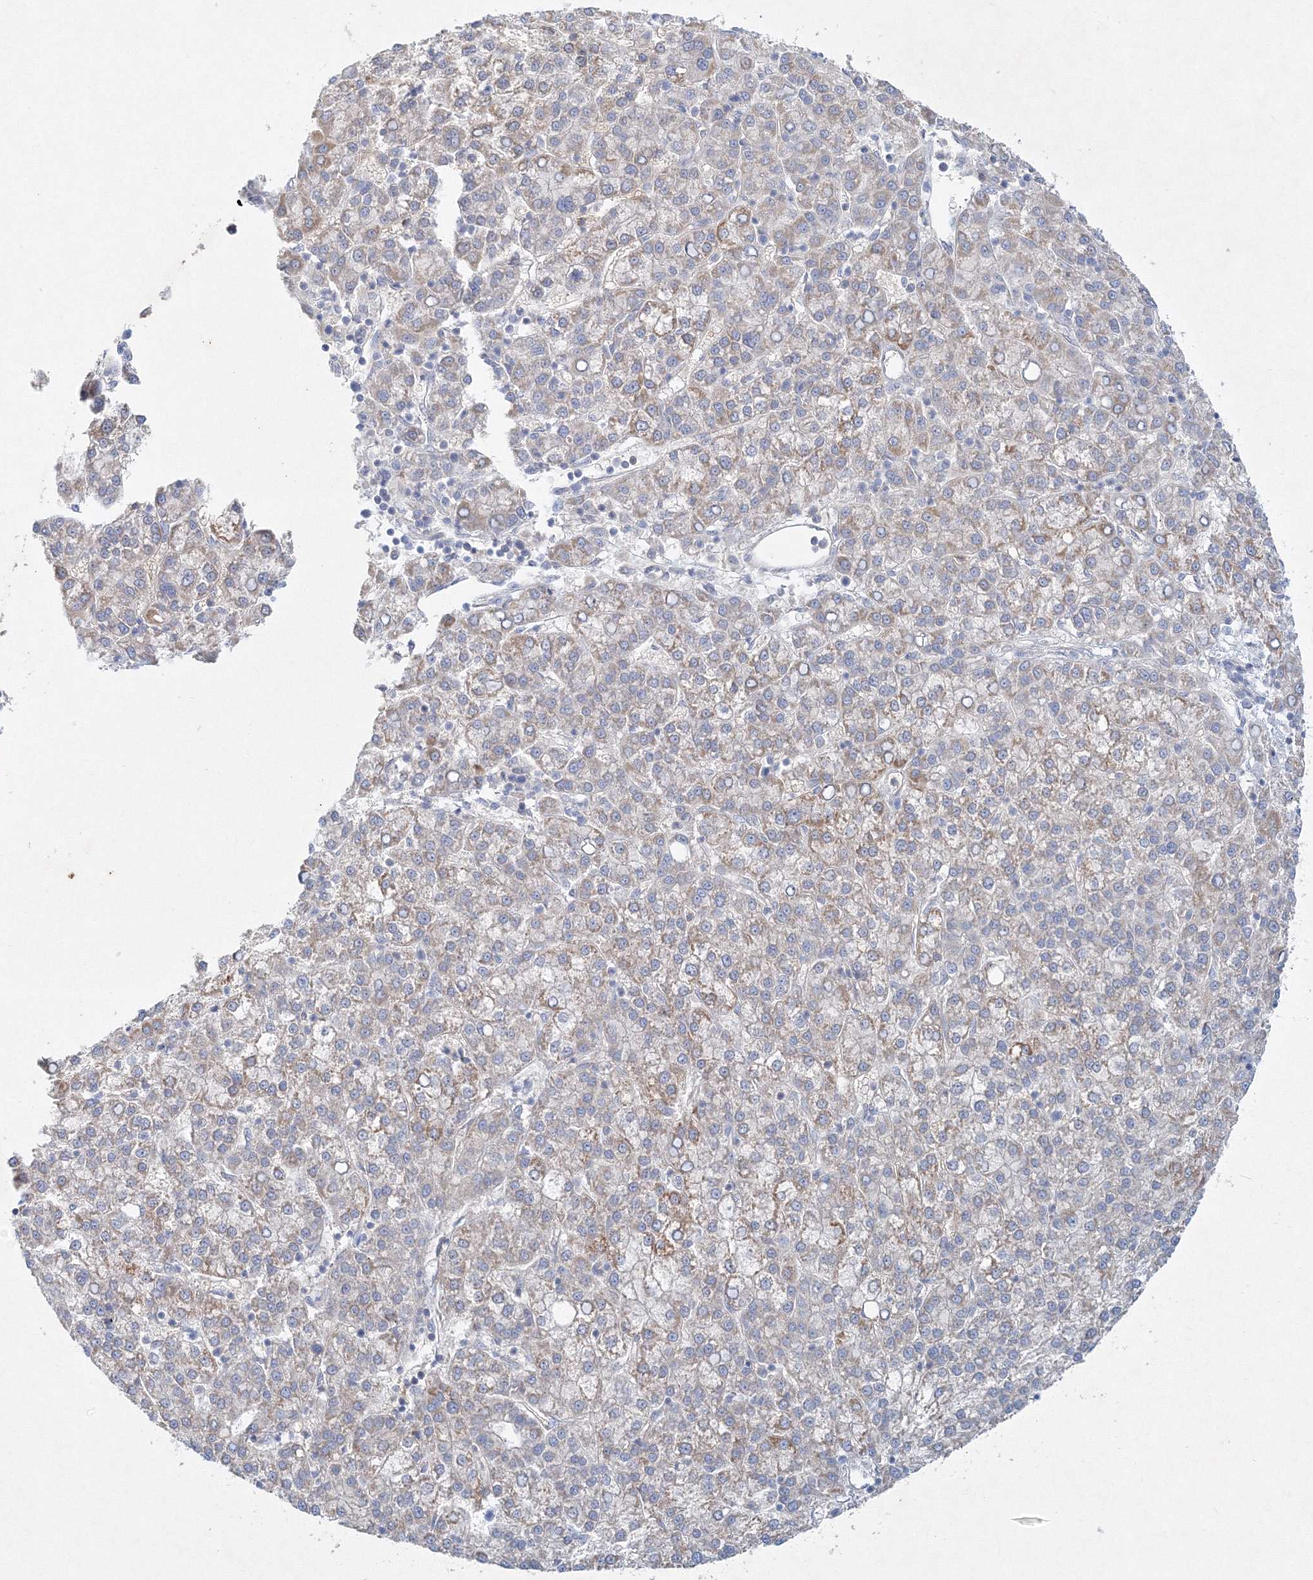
{"staining": {"intensity": "weak", "quantity": "25%-75%", "location": "cytoplasmic/membranous"}, "tissue": "liver cancer", "cell_type": "Tumor cells", "image_type": "cancer", "snomed": [{"axis": "morphology", "description": "Carcinoma, Hepatocellular, NOS"}, {"axis": "topography", "description": "Liver"}], "caption": "A high-resolution histopathology image shows immunohistochemistry (IHC) staining of liver cancer (hepatocellular carcinoma), which reveals weak cytoplasmic/membranous expression in approximately 25%-75% of tumor cells. (DAB IHC, brown staining for protein, blue staining for nuclei).", "gene": "DNAH1", "patient": {"sex": "female", "age": 58}}